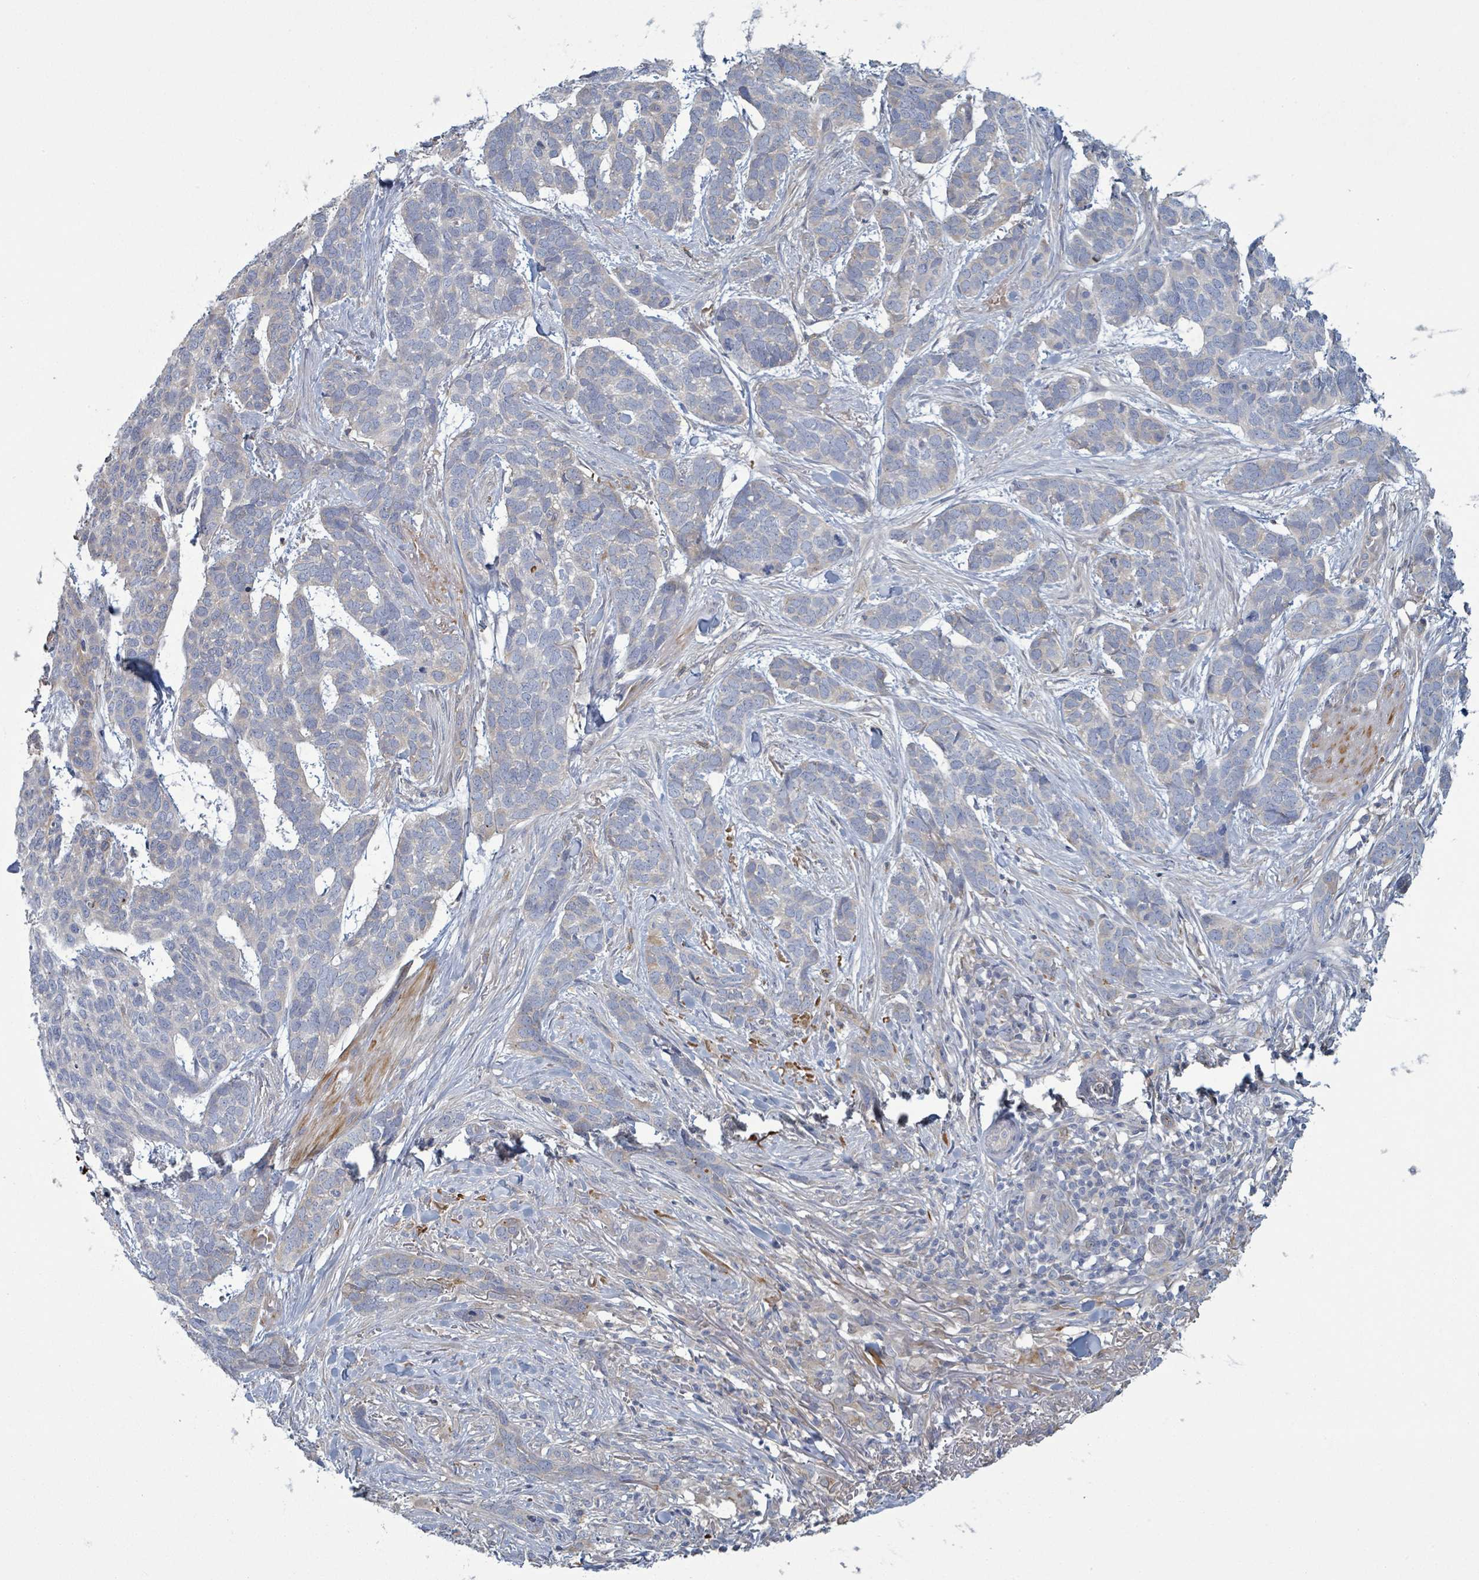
{"staining": {"intensity": "negative", "quantity": "none", "location": "none"}, "tissue": "skin cancer", "cell_type": "Tumor cells", "image_type": "cancer", "snomed": [{"axis": "morphology", "description": "Basal cell carcinoma"}, {"axis": "topography", "description": "Skin"}], "caption": "A high-resolution photomicrograph shows immunohistochemistry staining of skin cancer (basal cell carcinoma), which shows no significant positivity in tumor cells.", "gene": "COL13A1", "patient": {"sex": "male", "age": 86}}